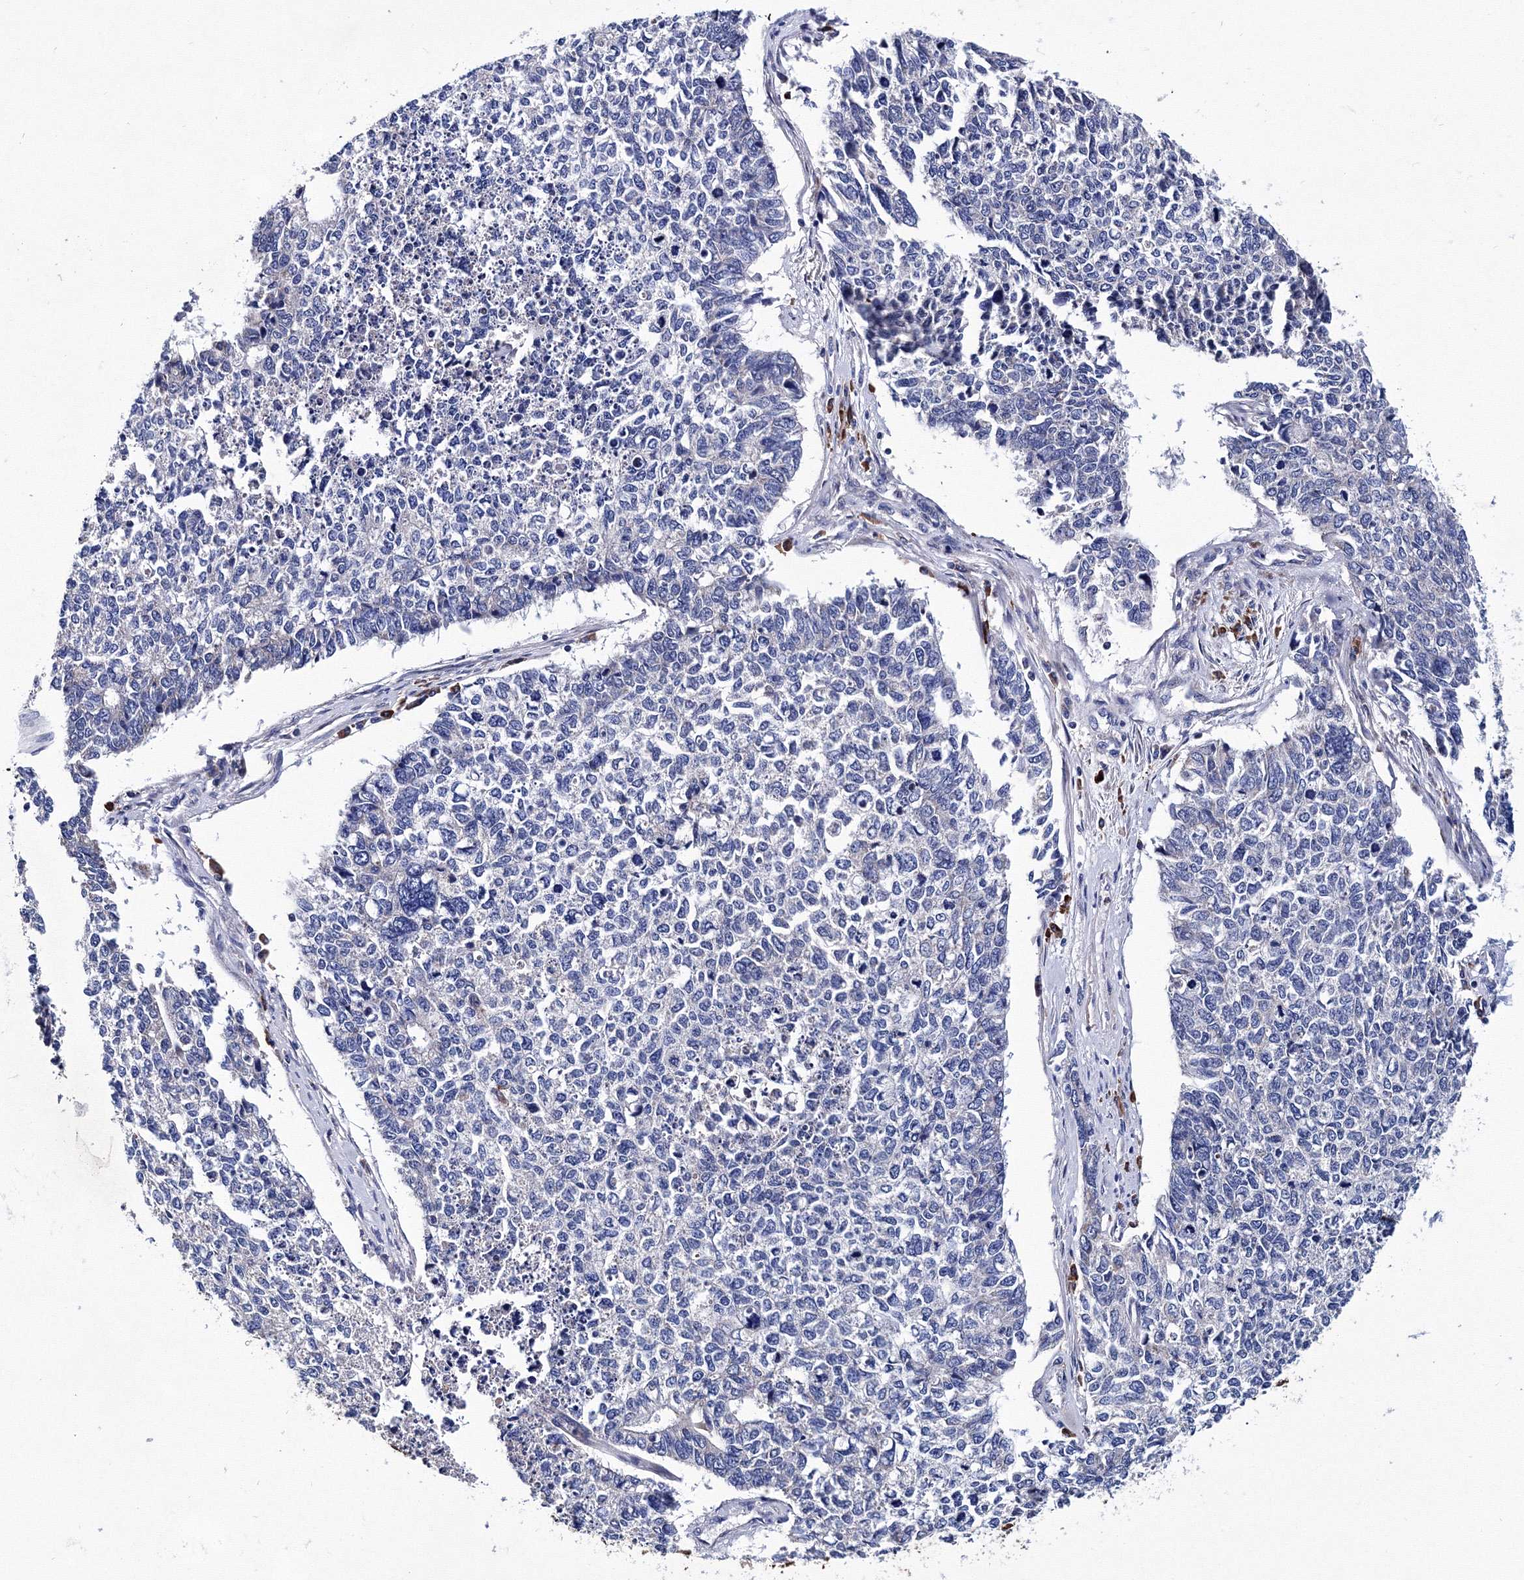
{"staining": {"intensity": "negative", "quantity": "none", "location": "none"}, "tissue": "cervical cancer", "cell_type": "Tumor cells", "image_type": "cancer", "snomed": [{"axis": "morphology", "description": "Squamous cell carcinoma, NOS"}, {"axis": "topography", "description": "Cervix"}], "caption": "Human cervical cancer (squamous cell carcinoma) stained for a protein using IHC reveals no positivity in tumor cells.", "gene": "TRPM2", "patient": {"sex": "female", "age": 63}}